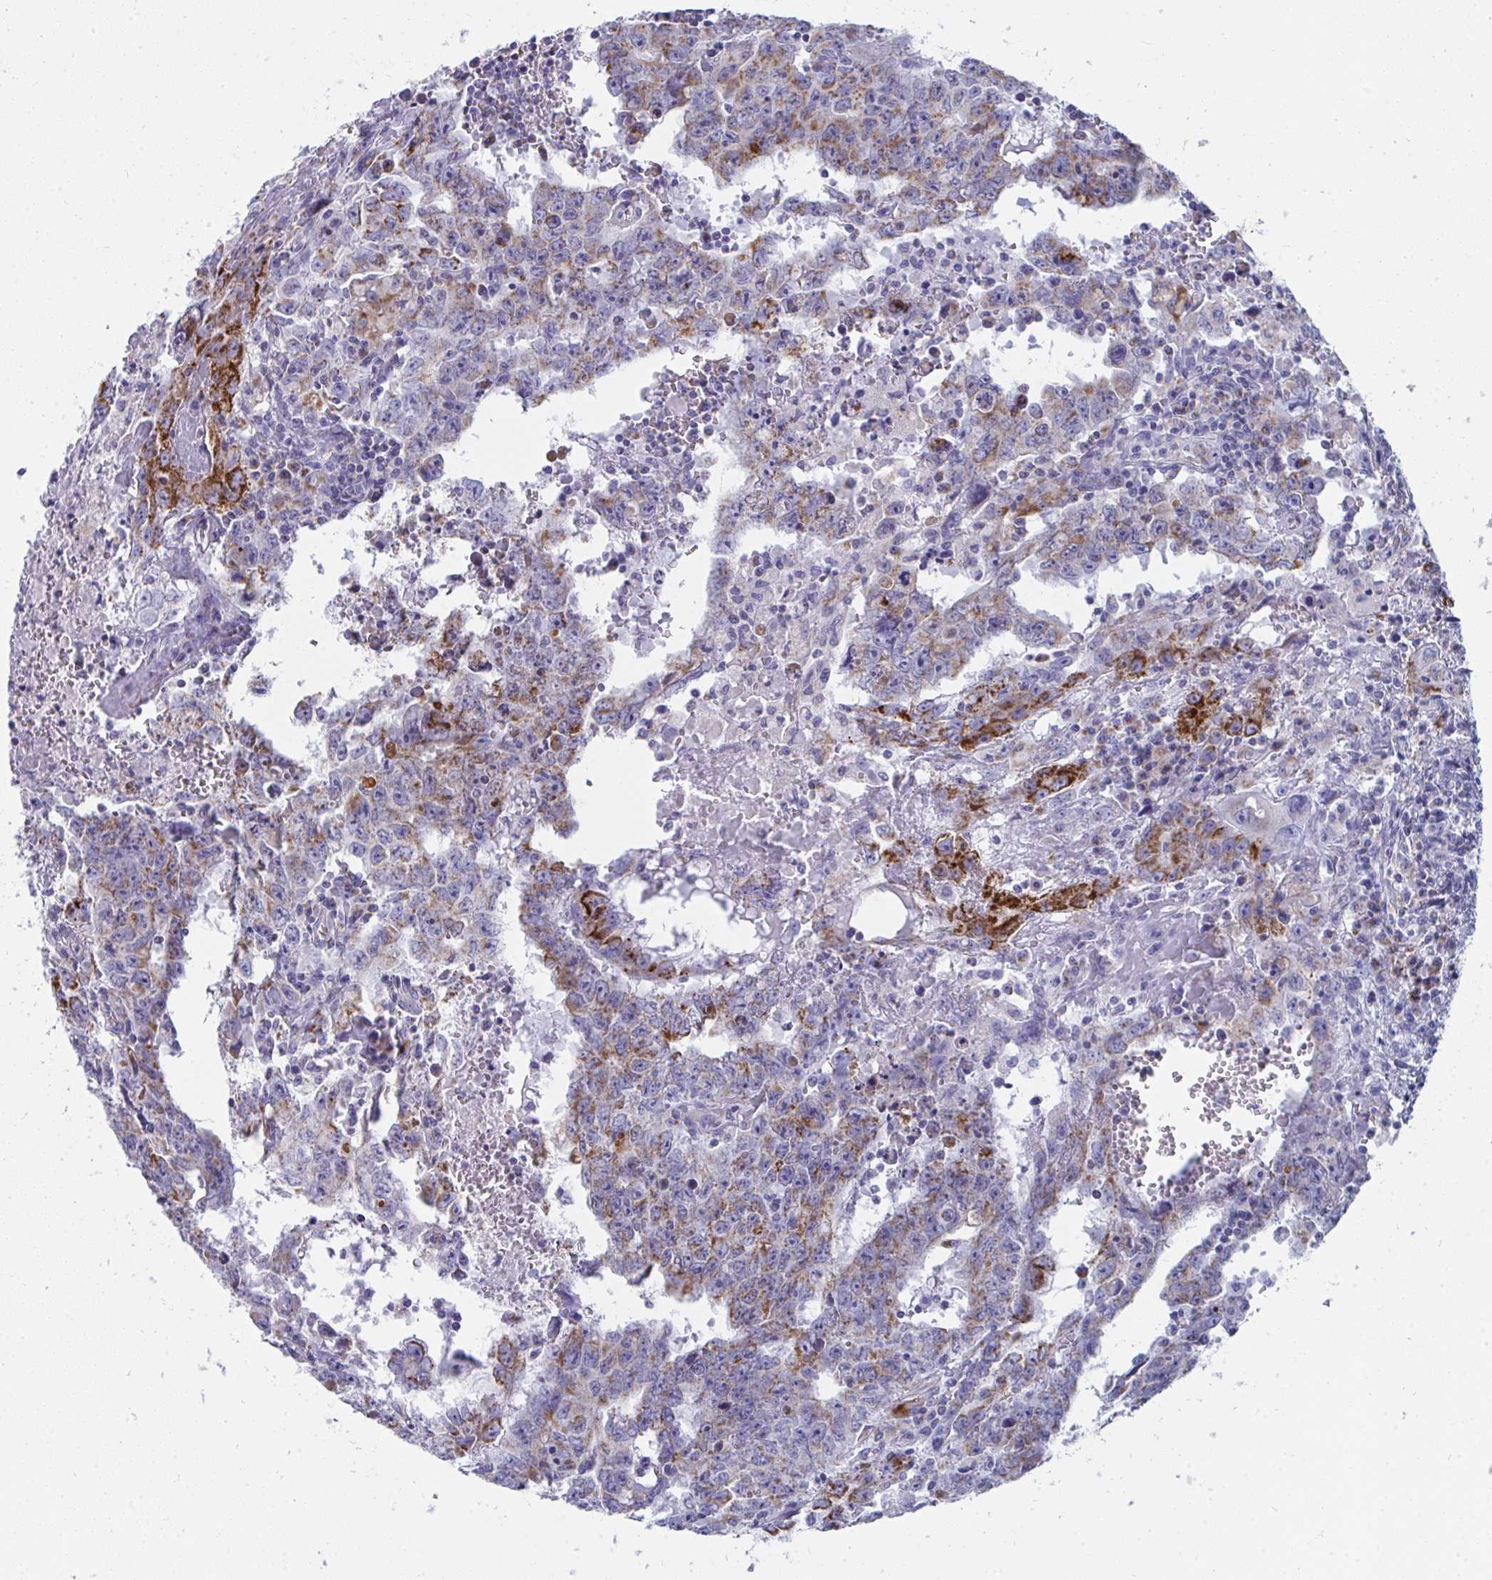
{"staining": {"intensity": "moderate", "quantity": "25%-75%", "location": "cytoplasmic/membranous"}, "tissue": "testis cancer", "cell_type": "Tumor cells", "image_type": "cancer", "snomed": [{"axis": "morphology", "description": "Carcinoma, Embryonal, NOS"}, {"axis": "topography", "description": "Testis"}], "caption": "There is medium levels of moderate cytoplasmic/membranous positivity in tumor cells of testis embryonal carcinoma, as demonstrated by immunohistochemical staining (brown color).", "gene": "AIFM1", "patient": {"sex": "male", "age": 22}}